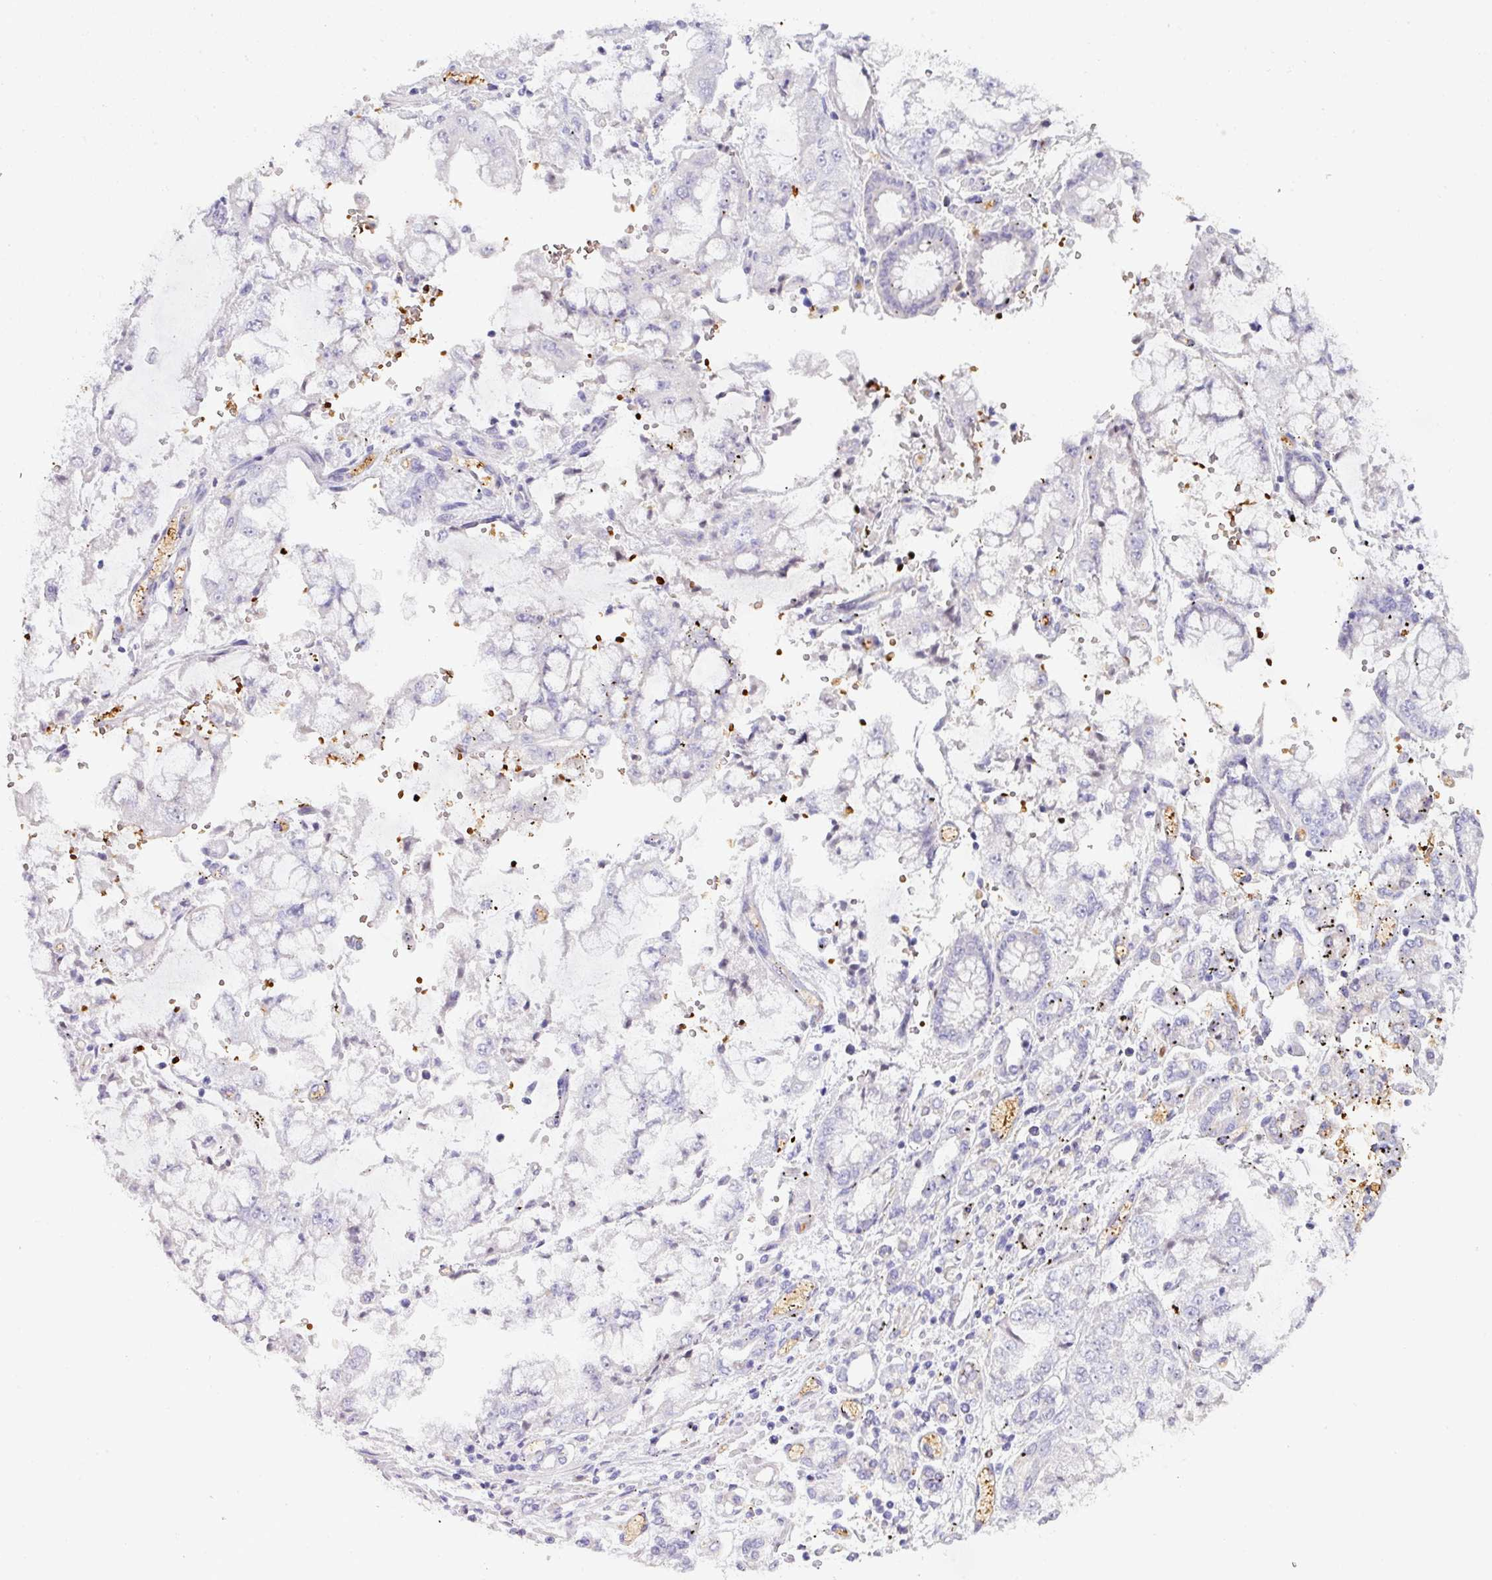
{"staining": {"intensity": "negative", "quantity": "none", "location": "none"}, "tissue": "stomach cancer", "cell_type": "Tumor cells", "image_type": "cancer", "snomed": [{"axis": "morphology", "description": "Adenocarcinoma, NOS"}, {"axis": "topography", "description": "Stomach"}], "caption": "Immunohistochemistry (IHC) photomicrograph of neoplastic tissue: human adenocarcinoma (stomach) stained with DAB demonstrates no significant protein staining in tumor cells. The staining is performed using DAB (3,3'-diaminobenzidine) brown chromogen with nuclei counter-stained in using hematoxylin.", "gene": "NAPSA", "patient": {"sex": "male", "age": 76}}